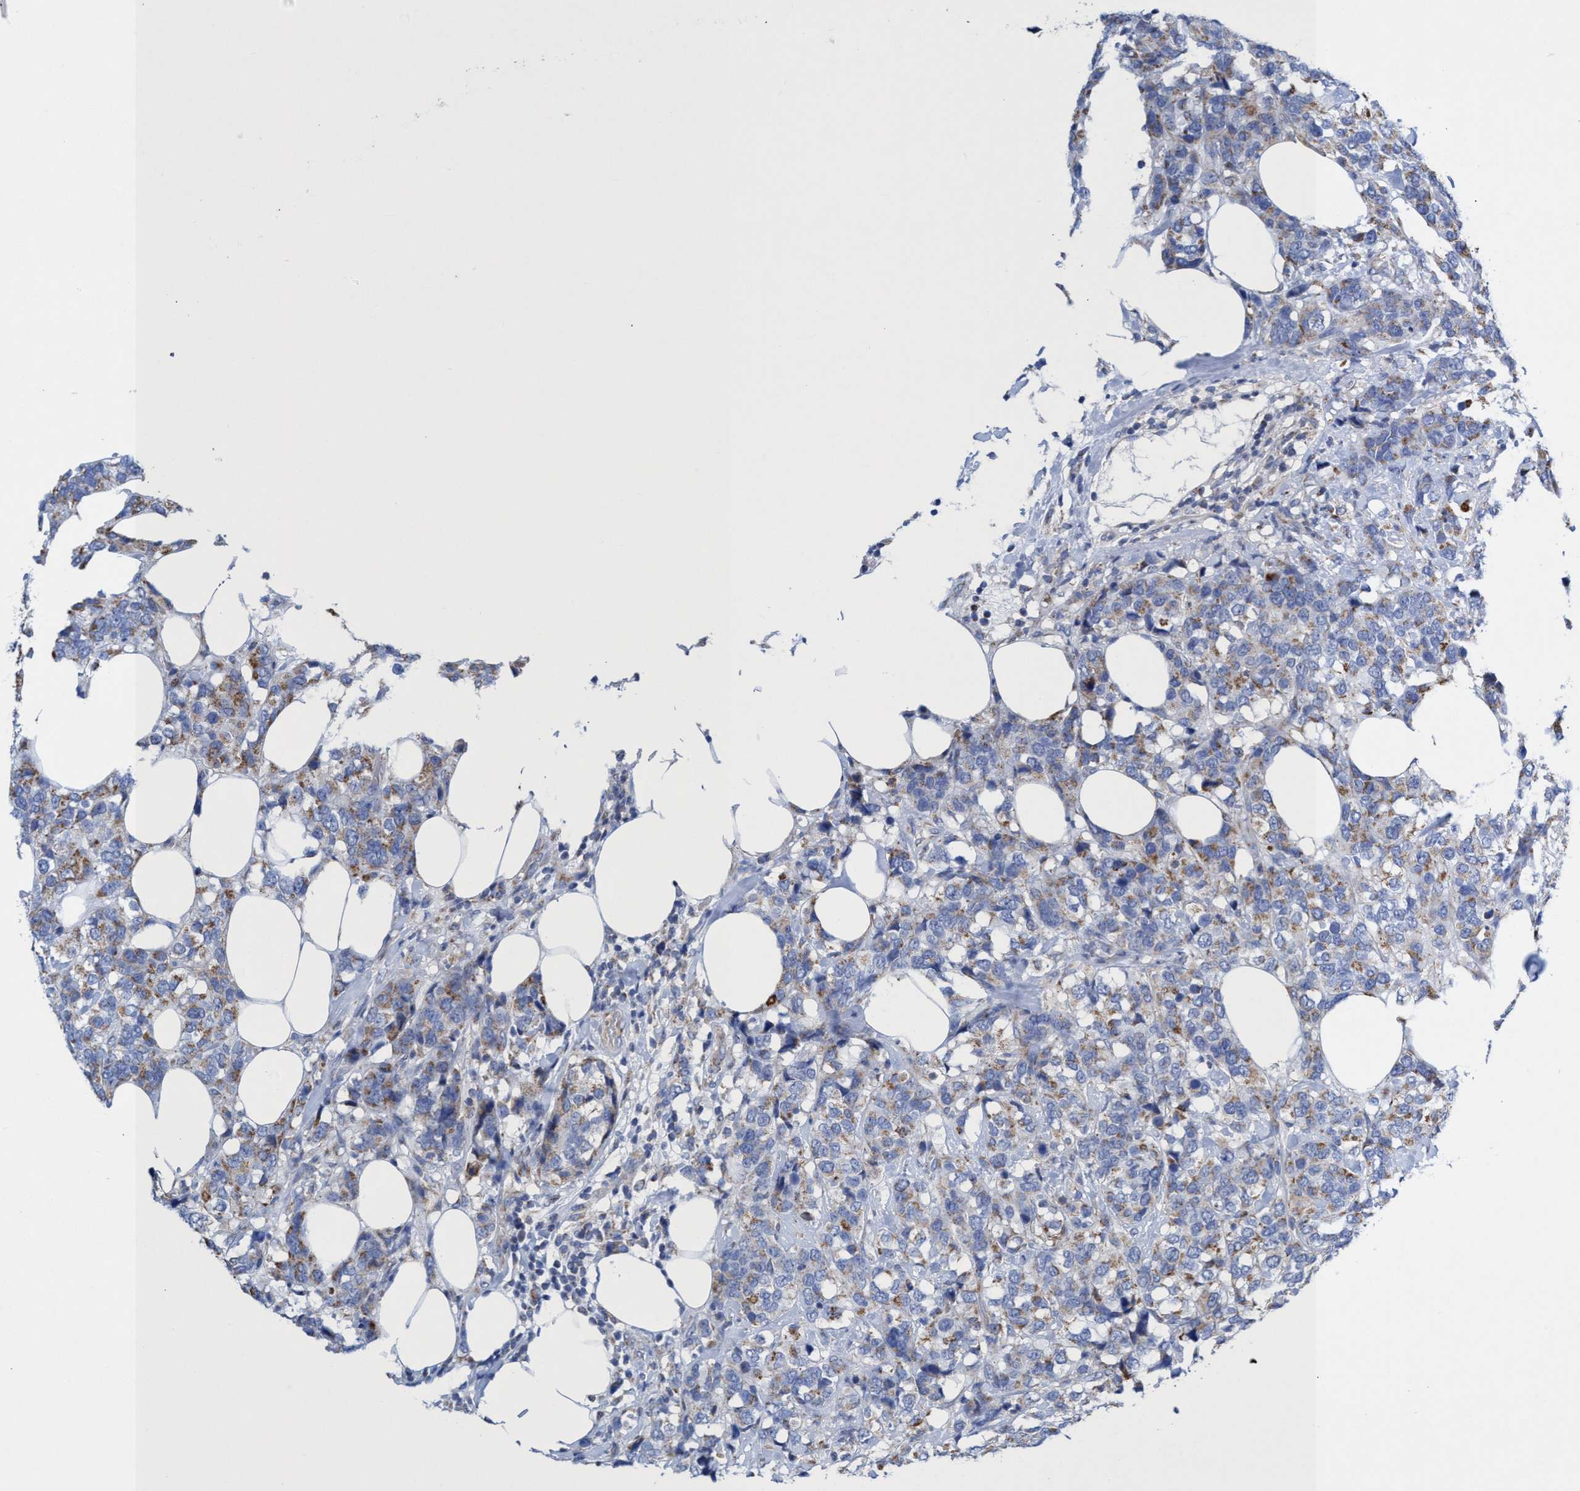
{"staining": {"intensity": "moderate", "quantity": "25%-75%", "location": "cytoplasmic/membranous"}, "tissue": "breast cancer", "cell_type": "Tumor cells", "image_type": "cancer", "snomed": [{"axis": "morphology", "description": "Lobular carcinoma"}, {"axis": "topography", "description": "Breast"}], "caption": "Breast cancer stained for a protein (brown) reveals moderate cytoplasmic/membranous positive positivity in approximately 25%-75% of tumor cells.", "gene": "ZNF750", "patient": {"sex": "female", "age": 59}}